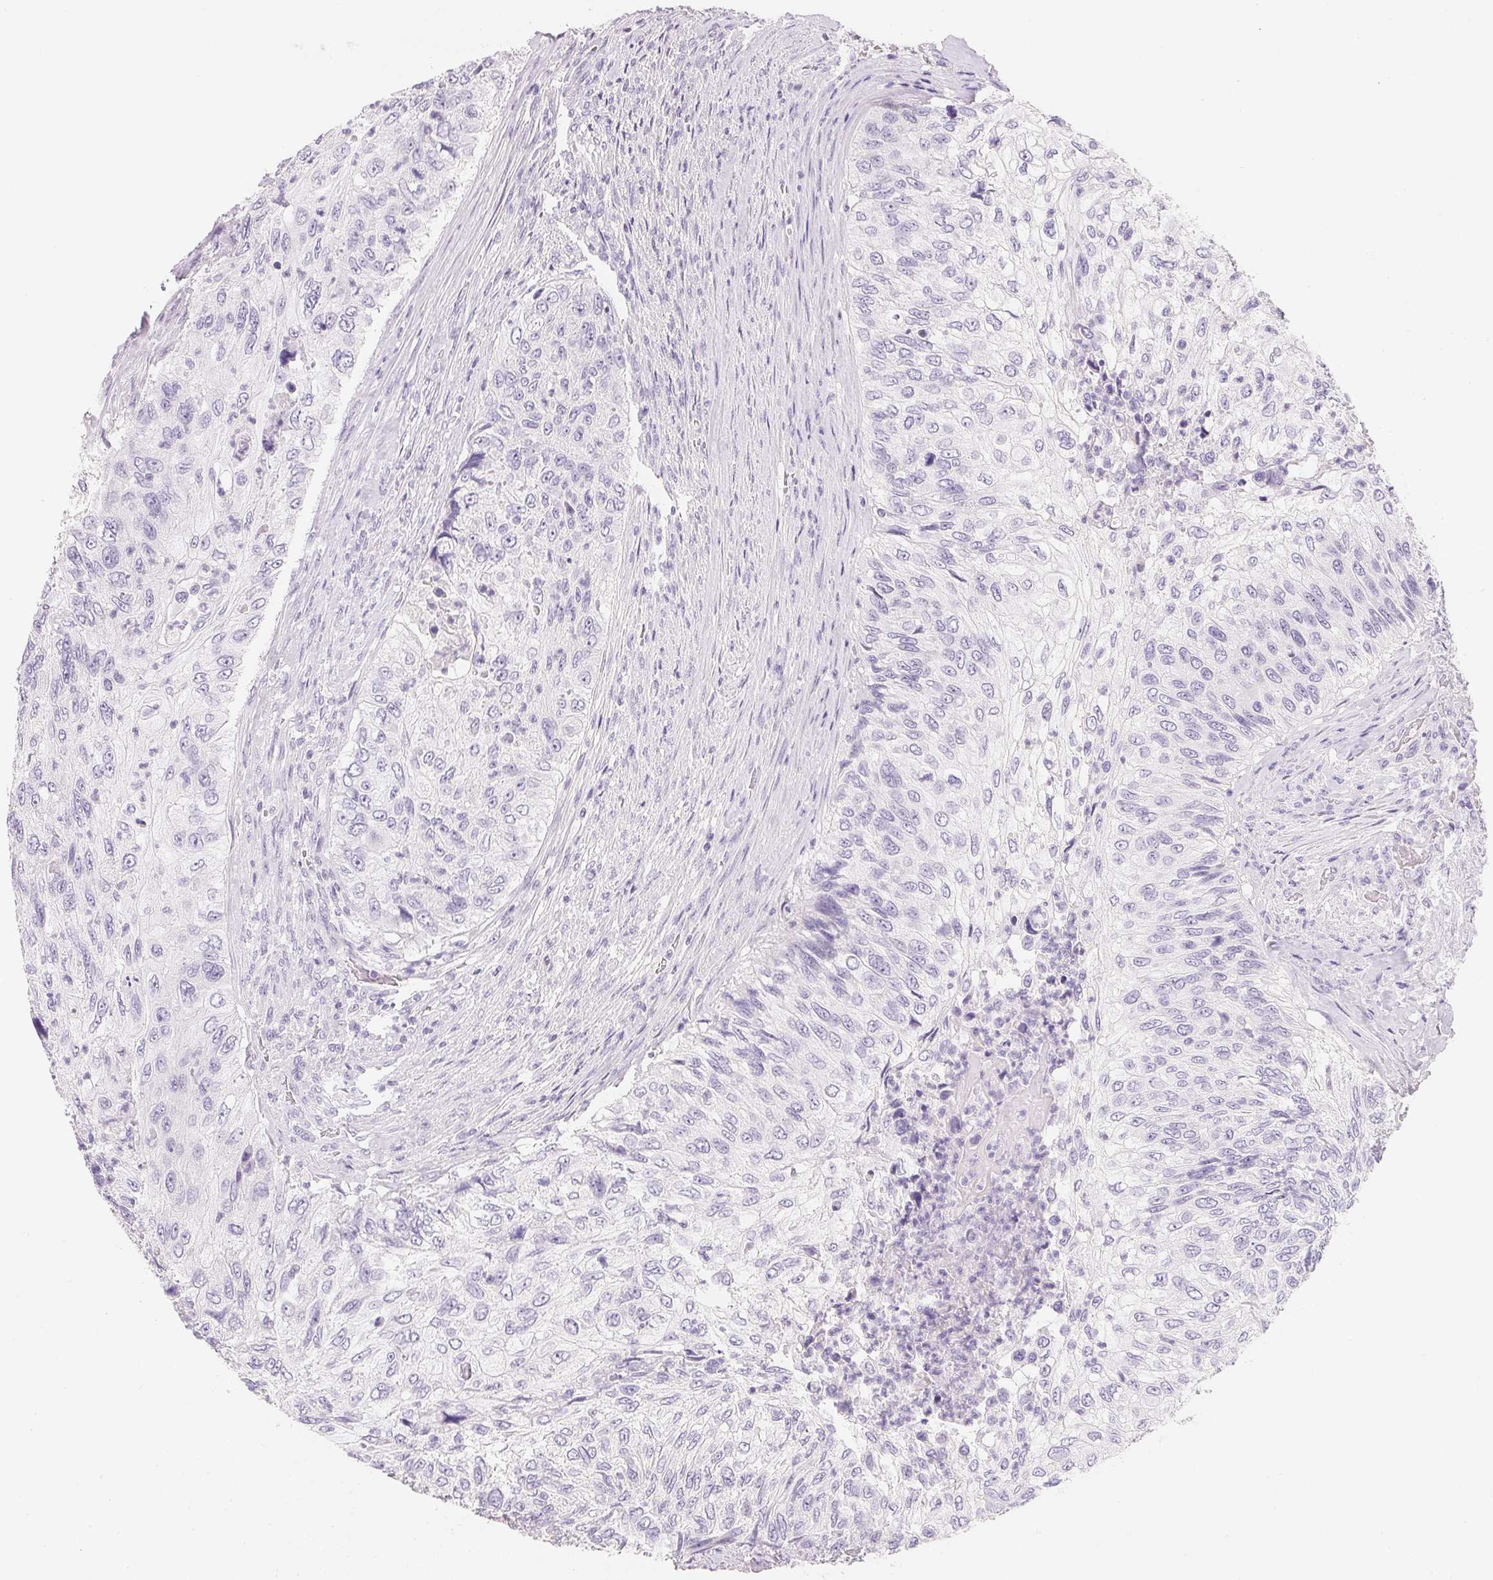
{"staining": {"intensity": "negative", "quantity": "none", "location": "none"}, "tissue": "urothelial cancer", "cell_type": "Tumor cells", "image_type": "cancer", "snomed": [{"axis": "morphology", "description": "Urothelial carcinoma, High grade"}, {"axis": "topography", "description": "Urinary bladder"}], "caption": "High power microscopy photomicrograph of an immunohistochemistry (IHC) histopathology image of urothelial cancer, revealing no significant staining in tumor cells. (Immunohistochemistry (ihc), brightfield microscopy, high magnification).", "gene": "ACP3", "patient": {"sex": "female", "age": 60}}